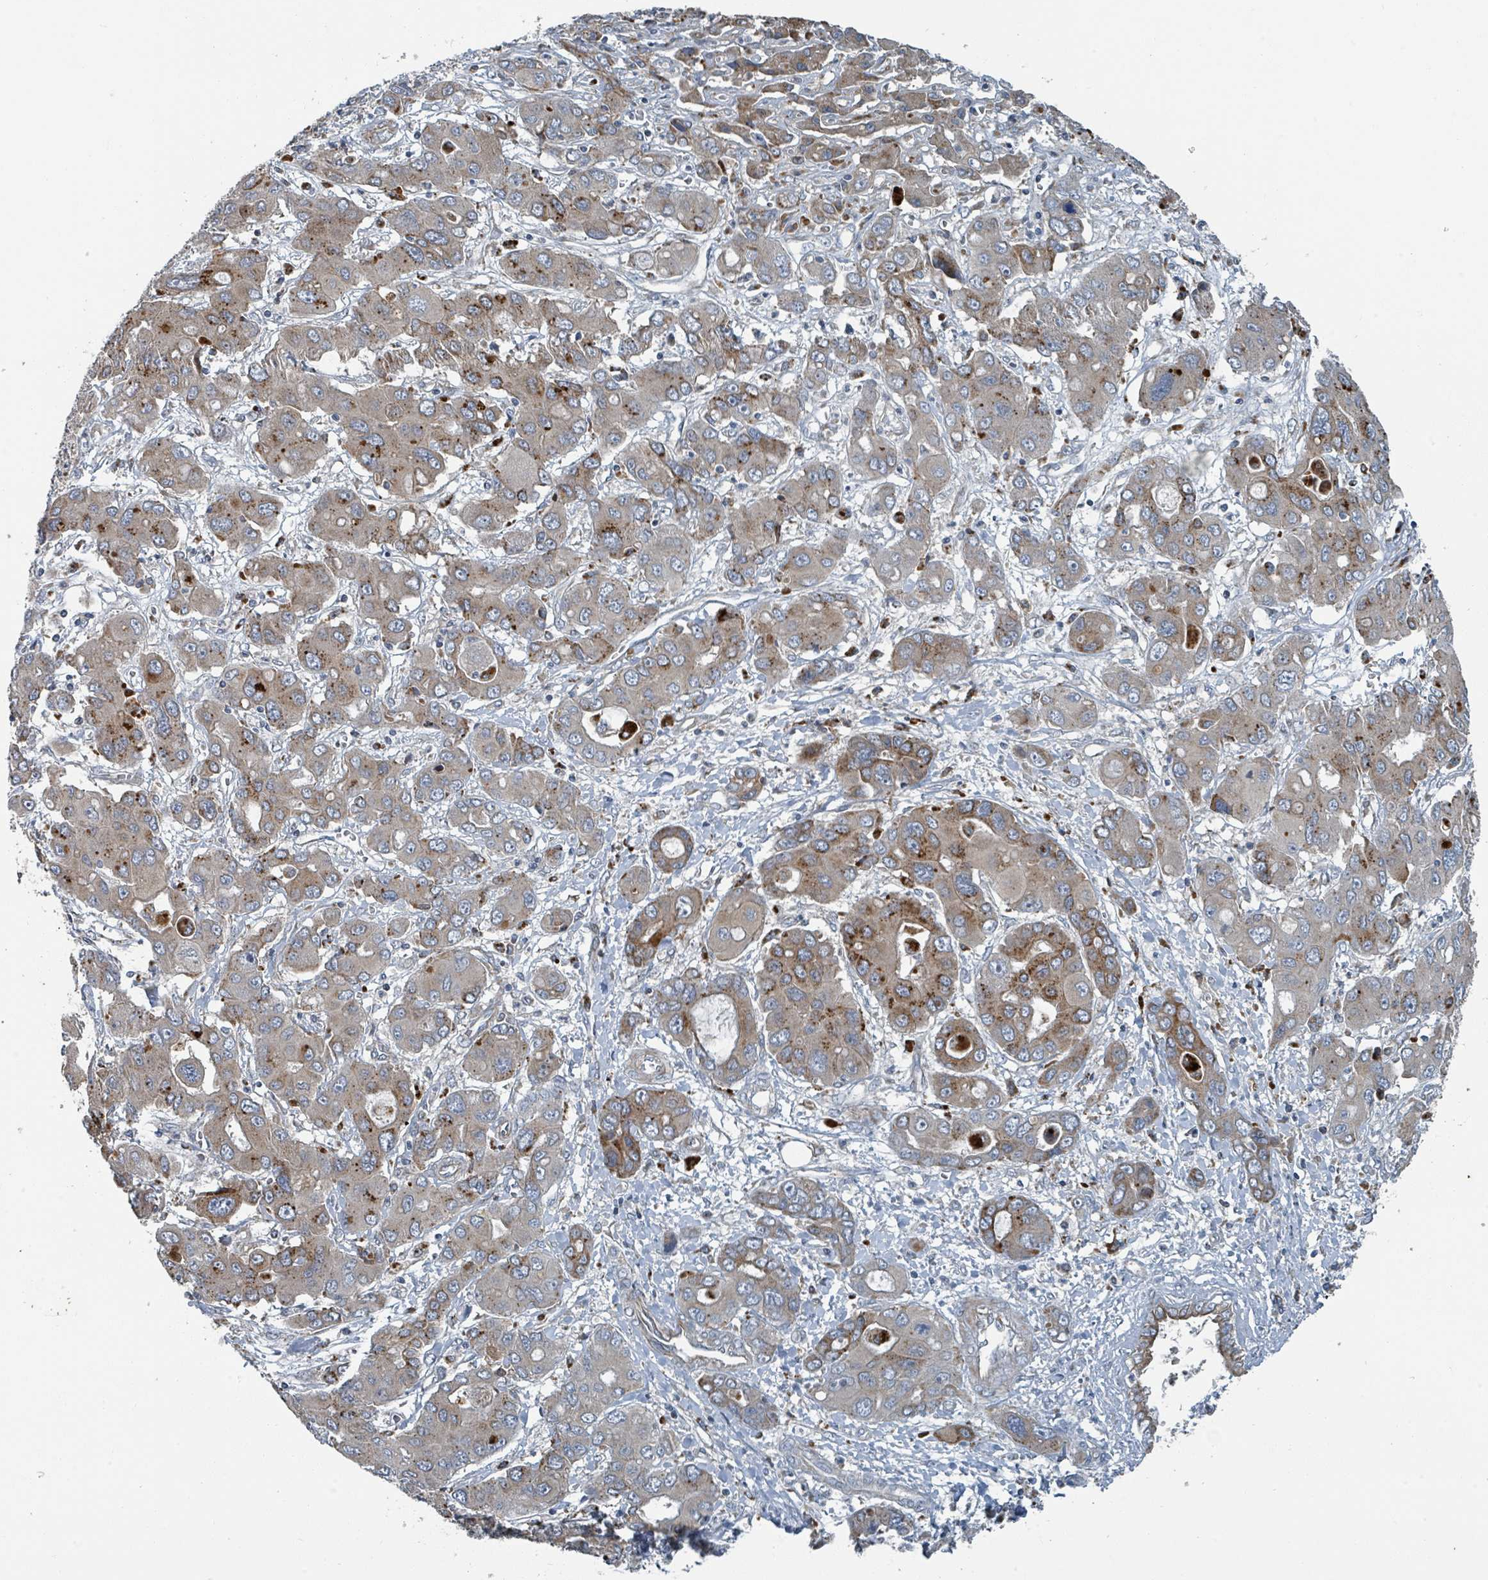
{"staining": {"intensity": "moderate", "quantity": "25%-75%", "location": "cytoplasmic/membranous"}, "tissue": "liver cancer", "cell_type": "Tumor cells", "image_type": "cancer", "snomed": [{"axis": "morphology", "description": "Cholangiocarcinoma"}, {"axis": "topography", "description": "Liver"}], "caption": "Moderate cytoplasmic/membranous protein staining is seen in about 25%-75% of tumor cells in liver cancer.", "gene": "DIPK2A", "patient": {"sex": "male", "age": 67}}